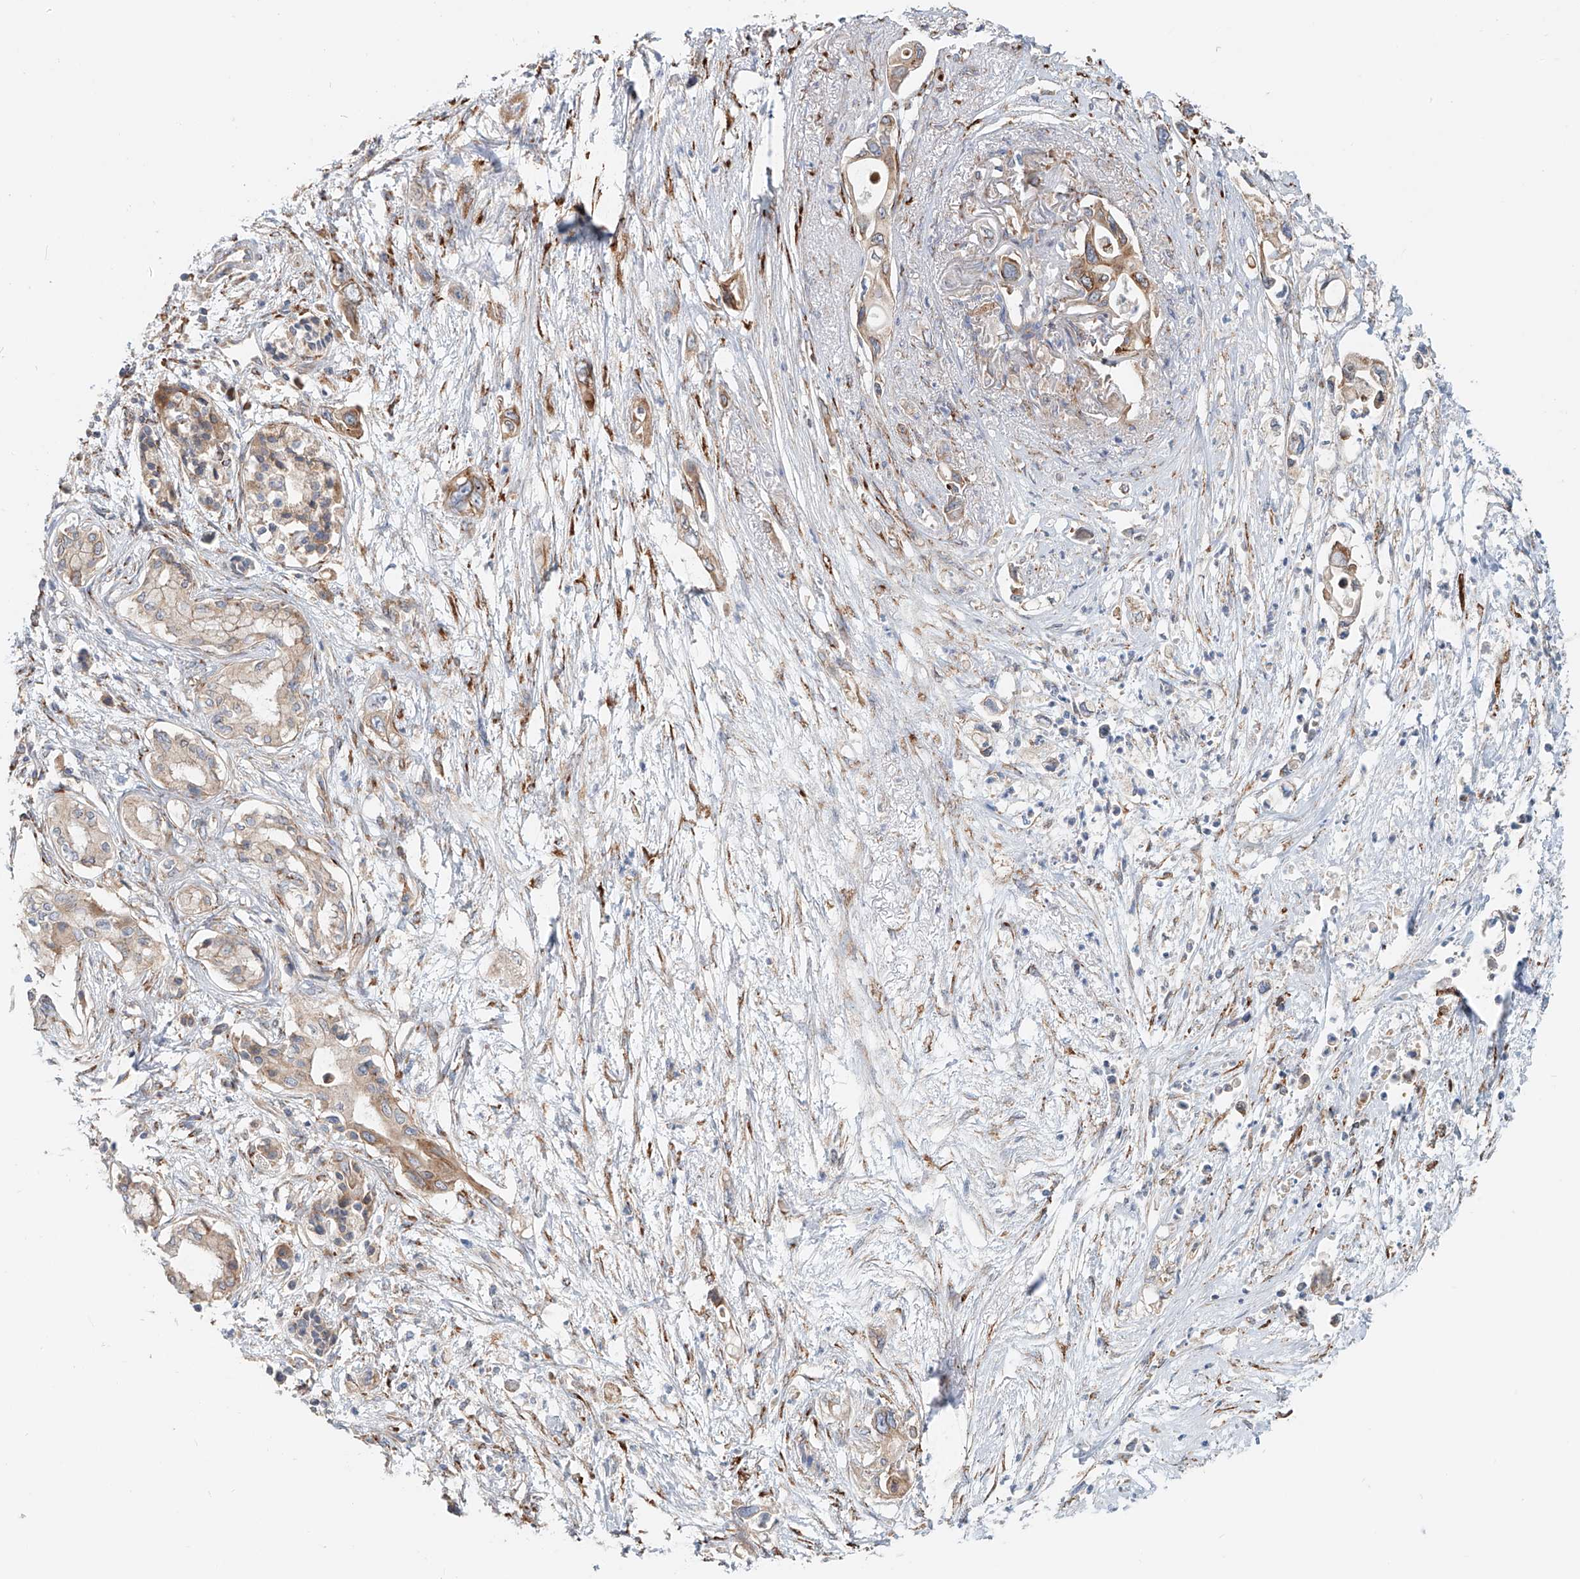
{"staining": {"intensity": "moderate", "quantity": ">75%", "location": "cytoplasmic/membranous"}, "tissue": "pancreatic cancer", "cell_type": "Tumor cells", "image_type": "cancer", "snomed": [{"axis": "morphology", "description": "Adenocarcinoma, NOS"}, {"axis": "topography", "description": "Pancreas"}], "caption": "Adenocarcinoma (pancreatic) was stained to show a protein in brown. There is medium levels of moderate cytoplasmic/membranous positivity in approximately >75% of tumor cells.", "gene": "SNAP29", "patient": {"sex": "male", "age": 66}}